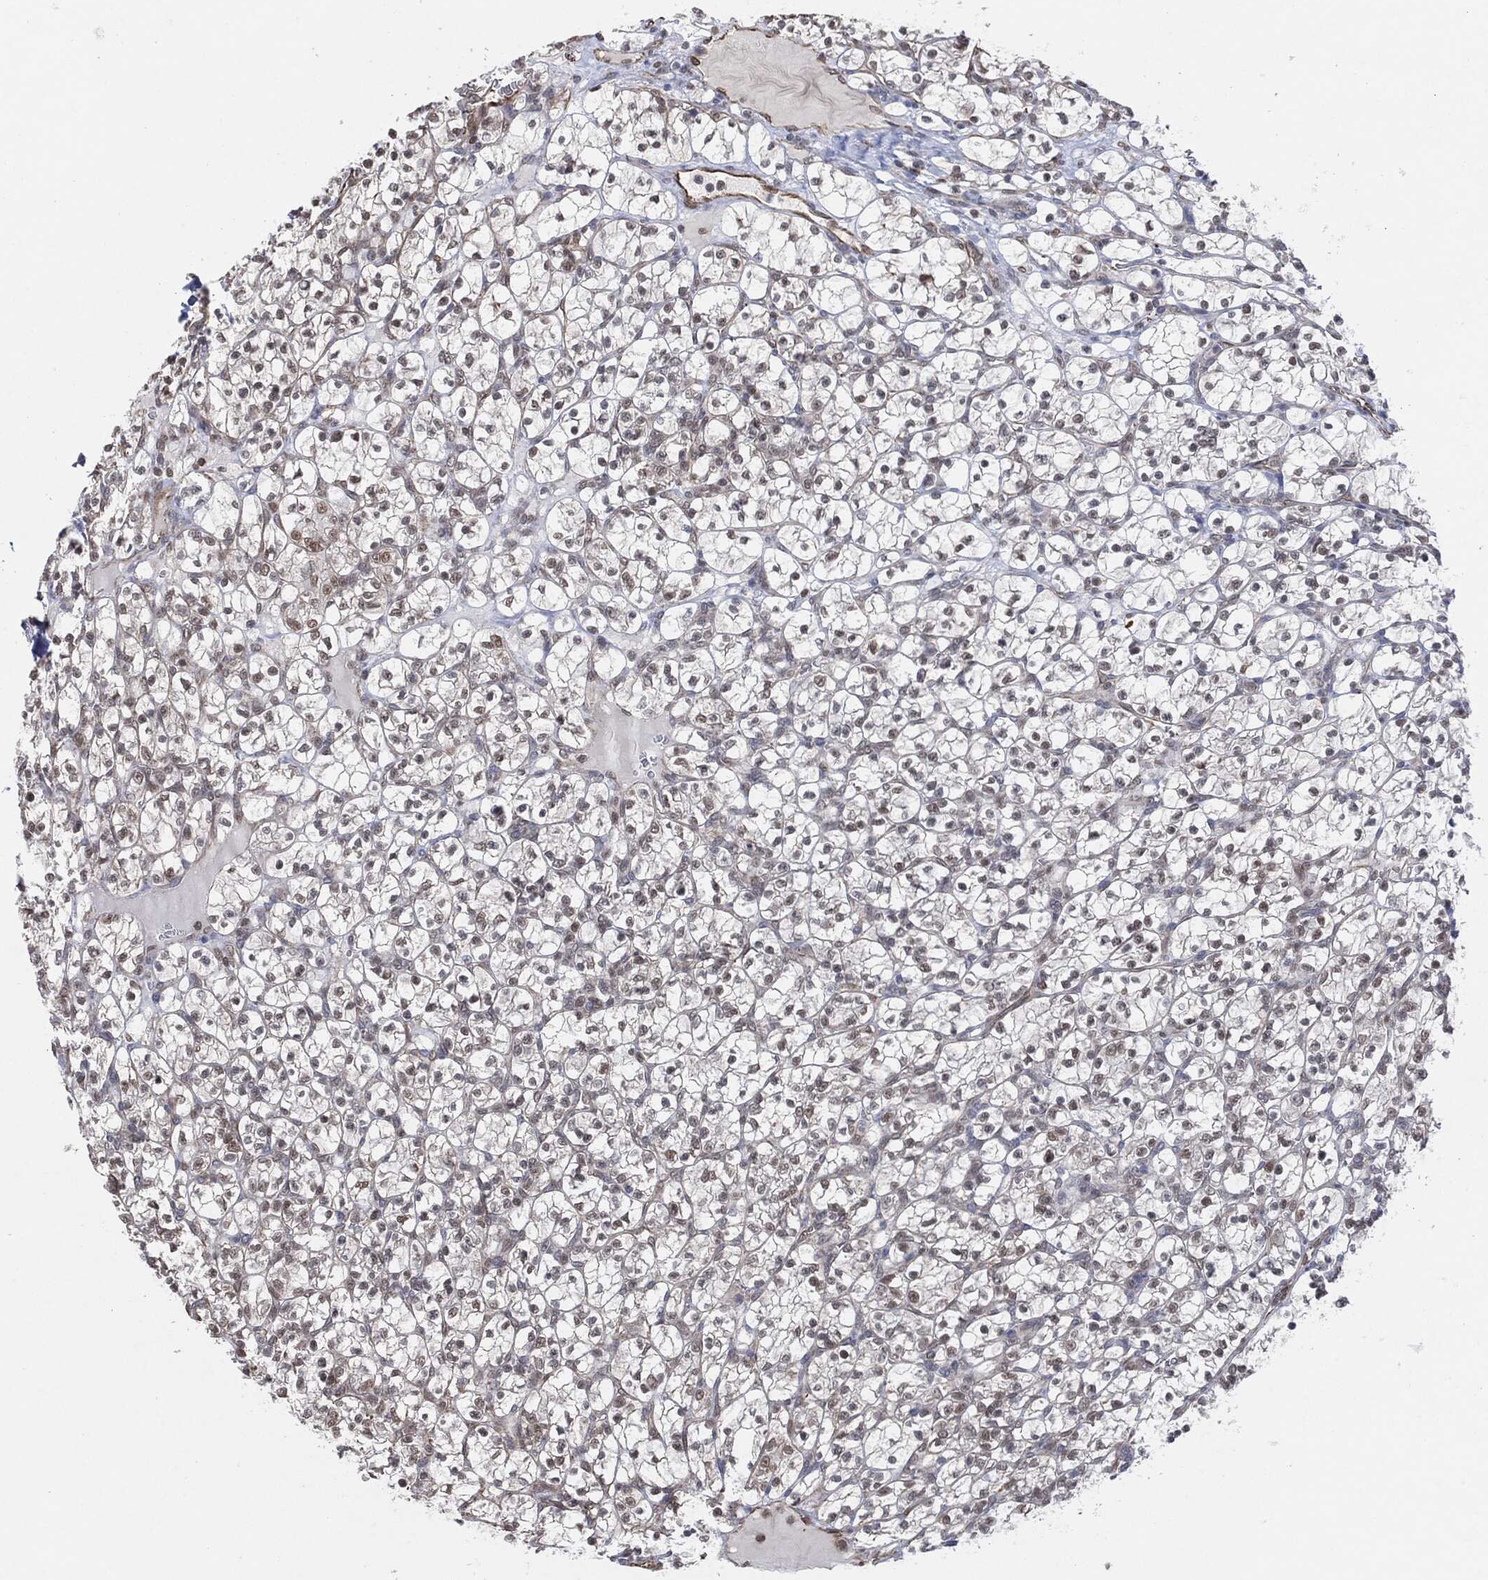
{"staining": {"intensity": "weak", "quantity": "<25%", "location": "nuclear"}, "tissue": "renal cancer", "cell_type": "Tumor cells", "image_type": "cancer", "snomed": [{"axis": "morphology", "description": "Adenocarcinoma, NOS"}, {"axis": "topography", "description": "Kidney"}], "caption": "Human renal cancer (adenocarcinoma) stained for a protein using immunohistochemistry displays no expression in tumor cells.", "gene": "TP53RK", "patient": {"sex": "female", "age": 89}}